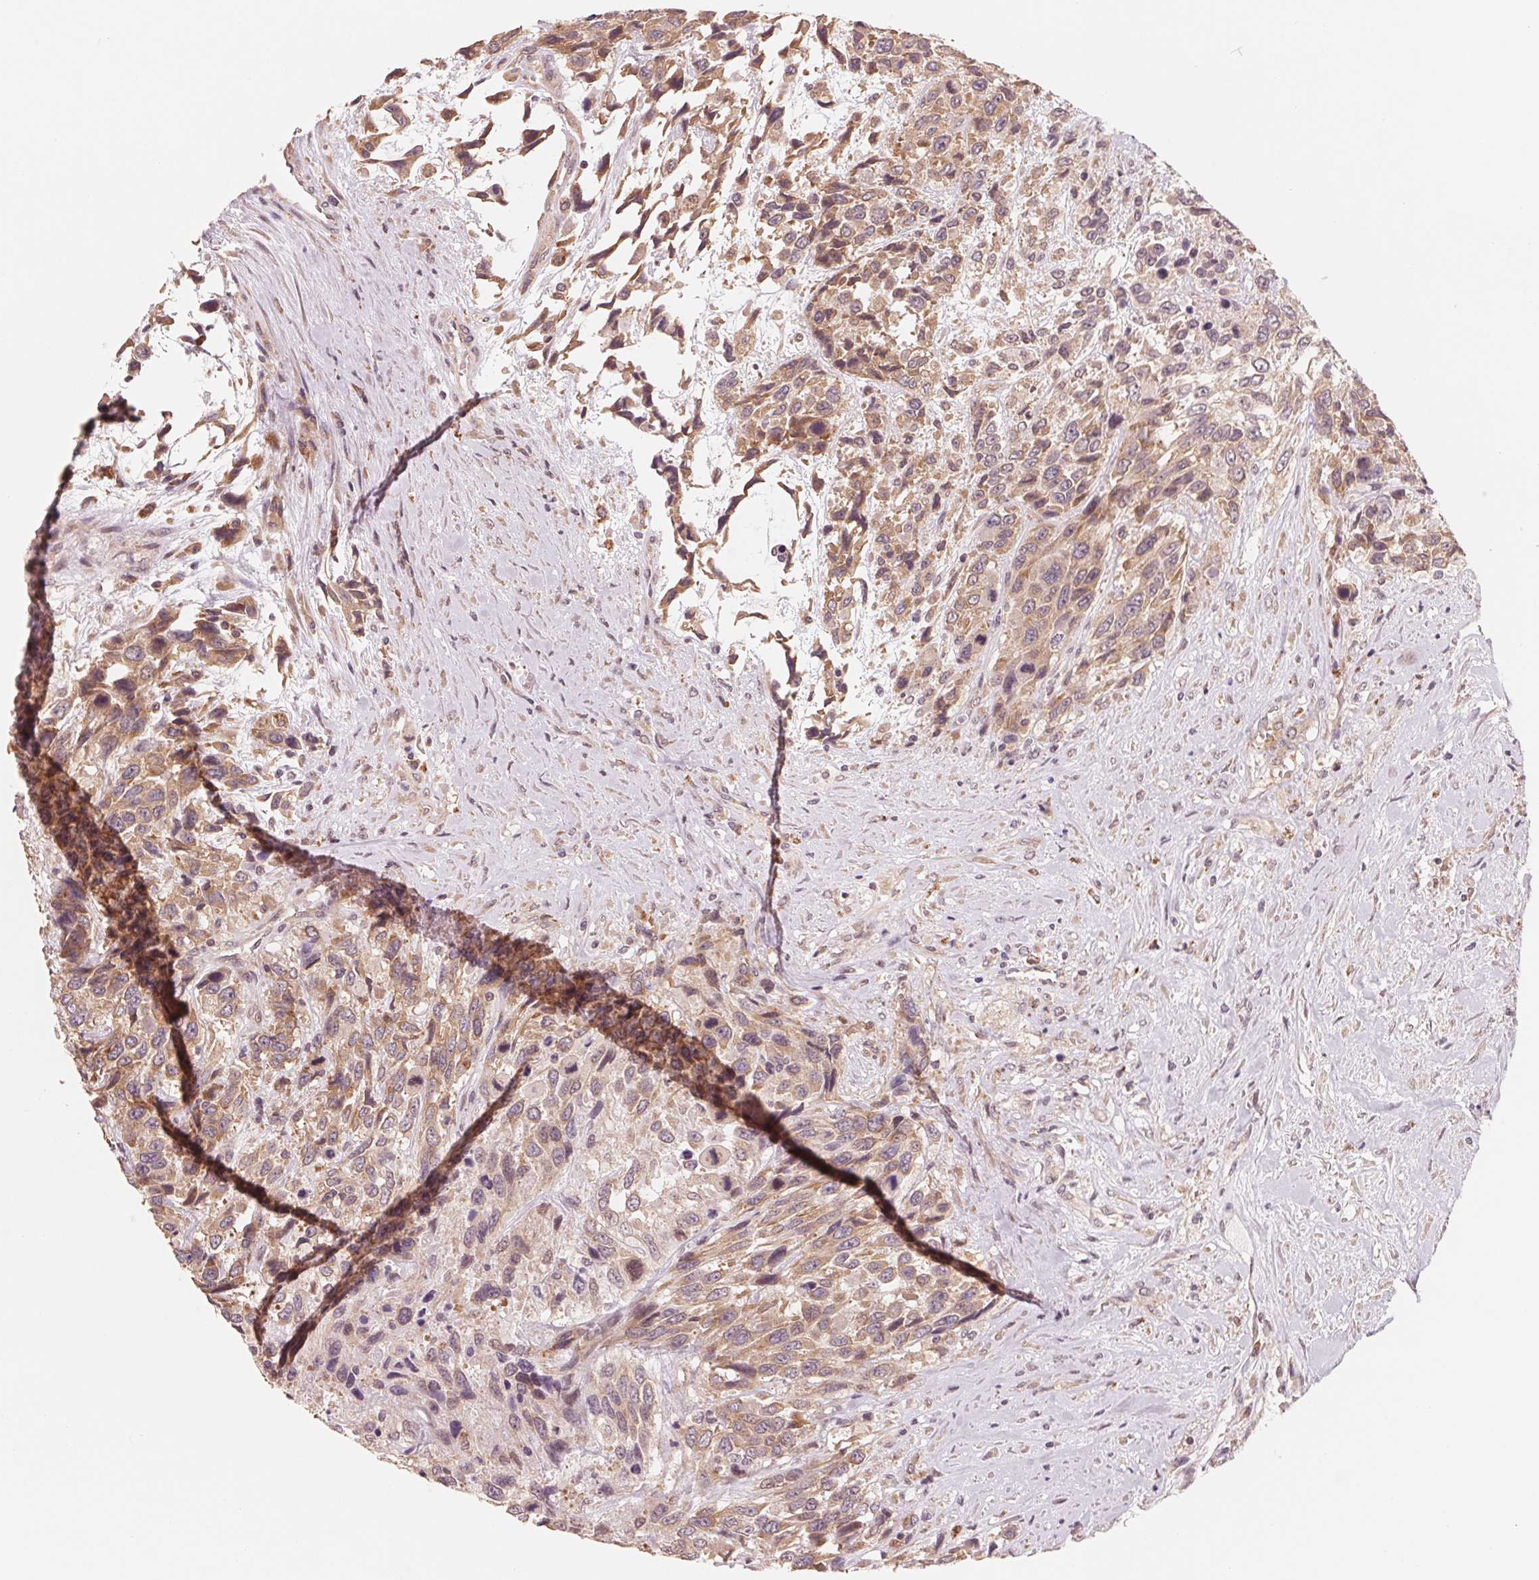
{"staining": {"intensity": "moderate", "quantity": ">75%", "location": "cytoplasmic/membranous"}, "tissue": "urothelial cancer", "cell_type": "Tumor cells", "image_type": "cancer", "snomed": [{"axis": "morphology", "description": "Urothelial carcinoma, High grade"}, {"axis": "topography", "description": "Urinary bladder"}], "caption": "This photomicrograph demonstrates immunohistochemistry (IHC) staining of urothelial cancer, with medium moderate cytoplasmic/membranous staining in approximately >75% of tumor cells.", "gene": "GIGYF2", "patient": {"sex": "female", "age": 70}}